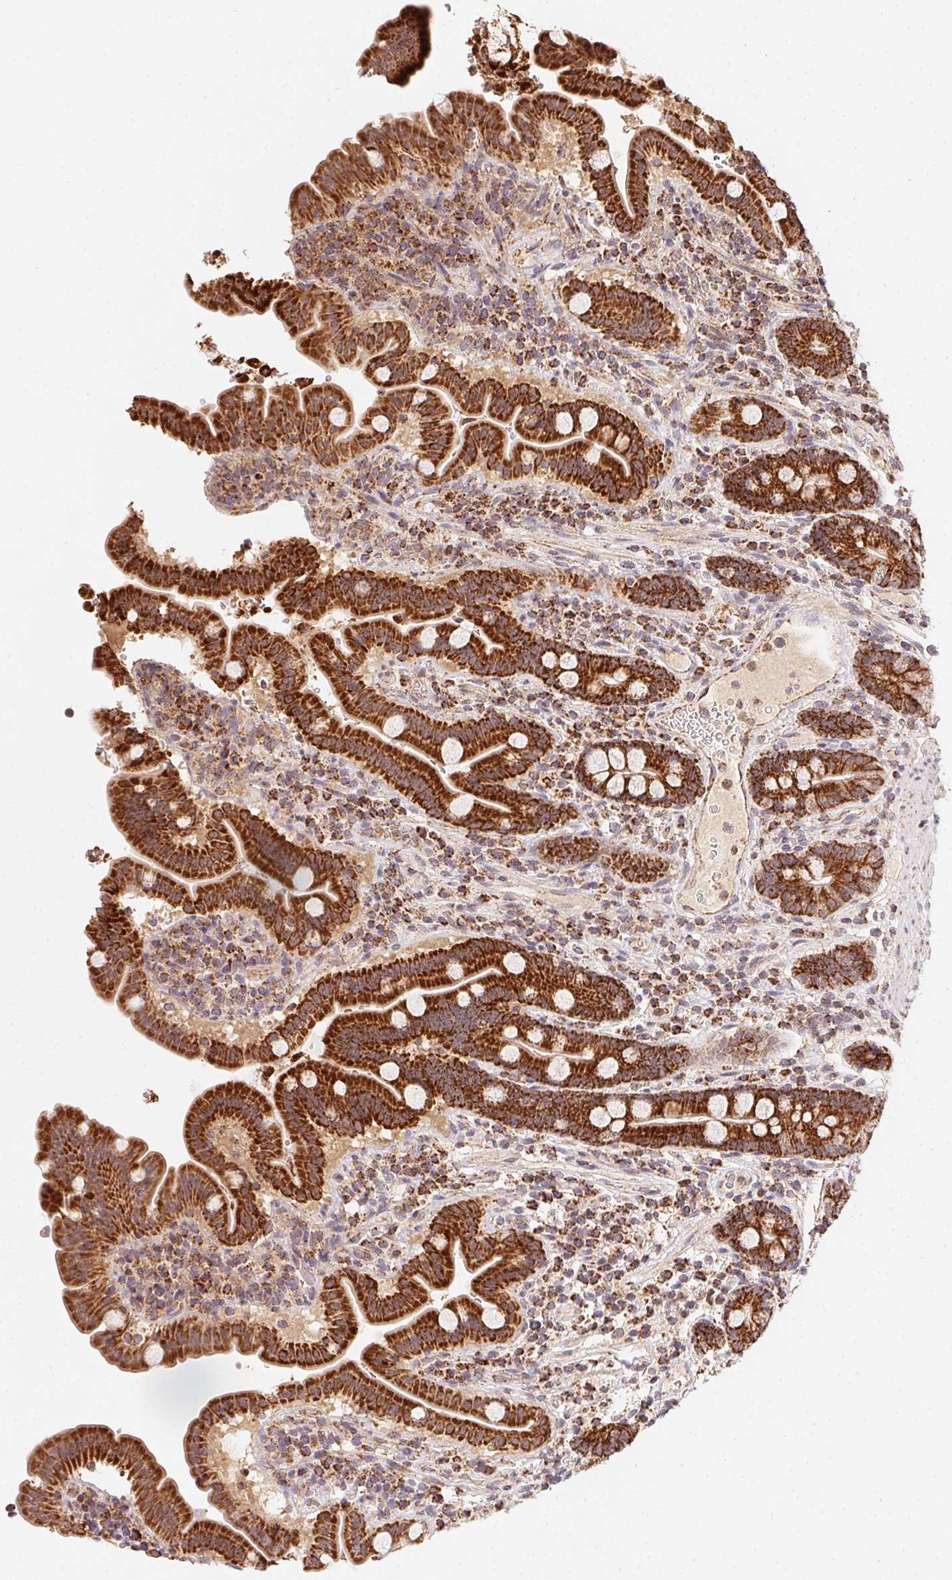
{"staining": {"intensity": "strong", "quantity": ">75%", "location": "cytoplasmic/membranous"}, "tissue": "small intestine", "cell_type": "Glandular cells", "image_type": "normal", "snomed": [{"axis": "morphology", "description": "Normal tissue, NOS"}, {"axis": "topography", "description": "Small intestine"}], "caption": "About >75% of glandular cells in benign human small intestine exhibit strong cytoplasmic/membranous protein expression as visualized by brown immunohistochemical staining.", "gene": "NDUFS6", "patient": {"sex": "male", "age": 26}}